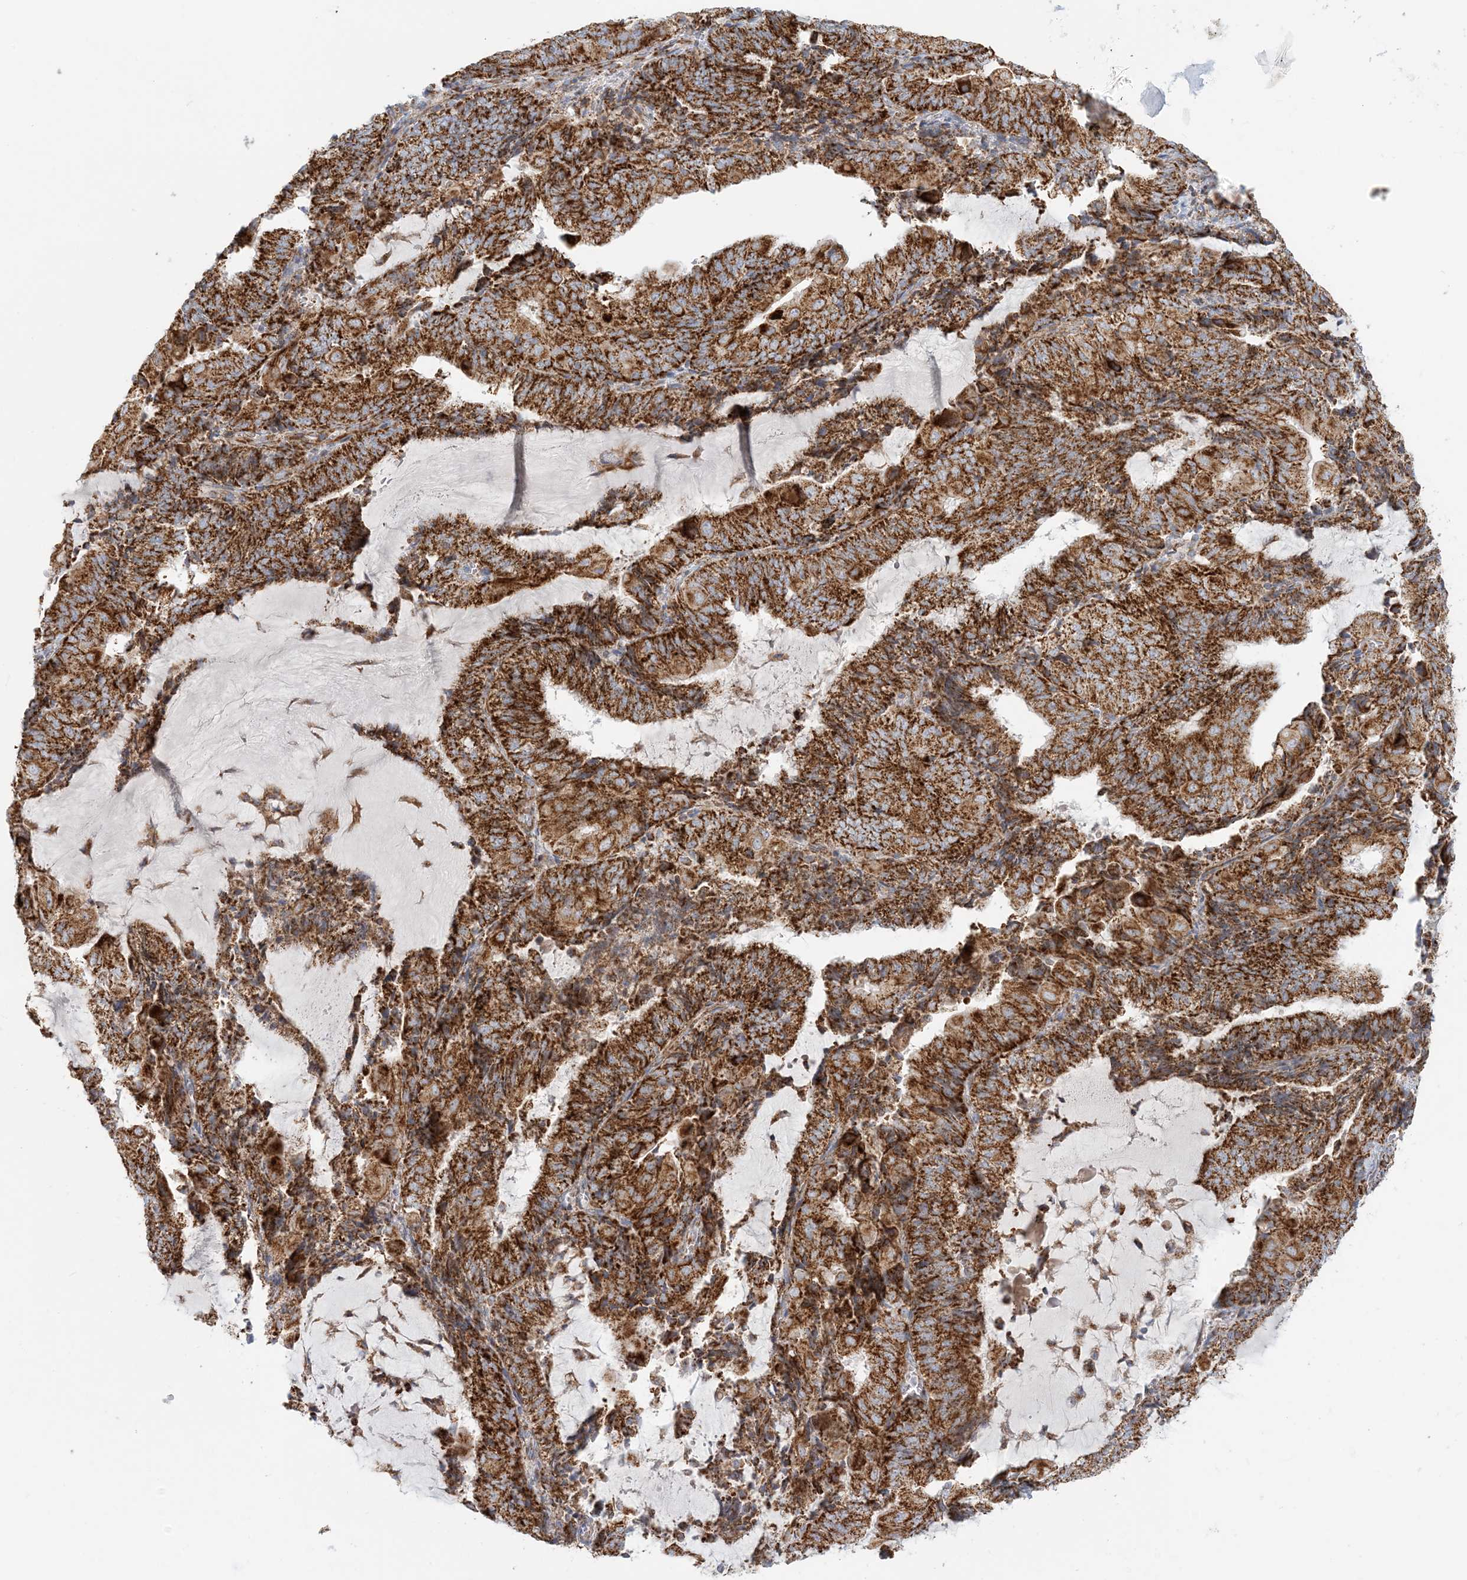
{"staining": {"intensity": "strong", "quantity": ">75%", "location": "cytoplasmic/membranous"}, "tissue": "endometrial cancer", "cell_type": "Tumor cells", "image_type": "cancer", "snomed": [{"axis": "morphology", "description": "Adenocarcinoma, NOS"}, {"axis": "topography", "description": "Endometrium"}], "caption": "Approximately >75% of tumor cells in endometrial cancer (adenocarcinoma) demonstrate strong cytoplasmic/membranous protein staining as visualized by brown immunohistochemical staining.", "gene": "COA3", "patient": {"sex": "female", "age": 81}}